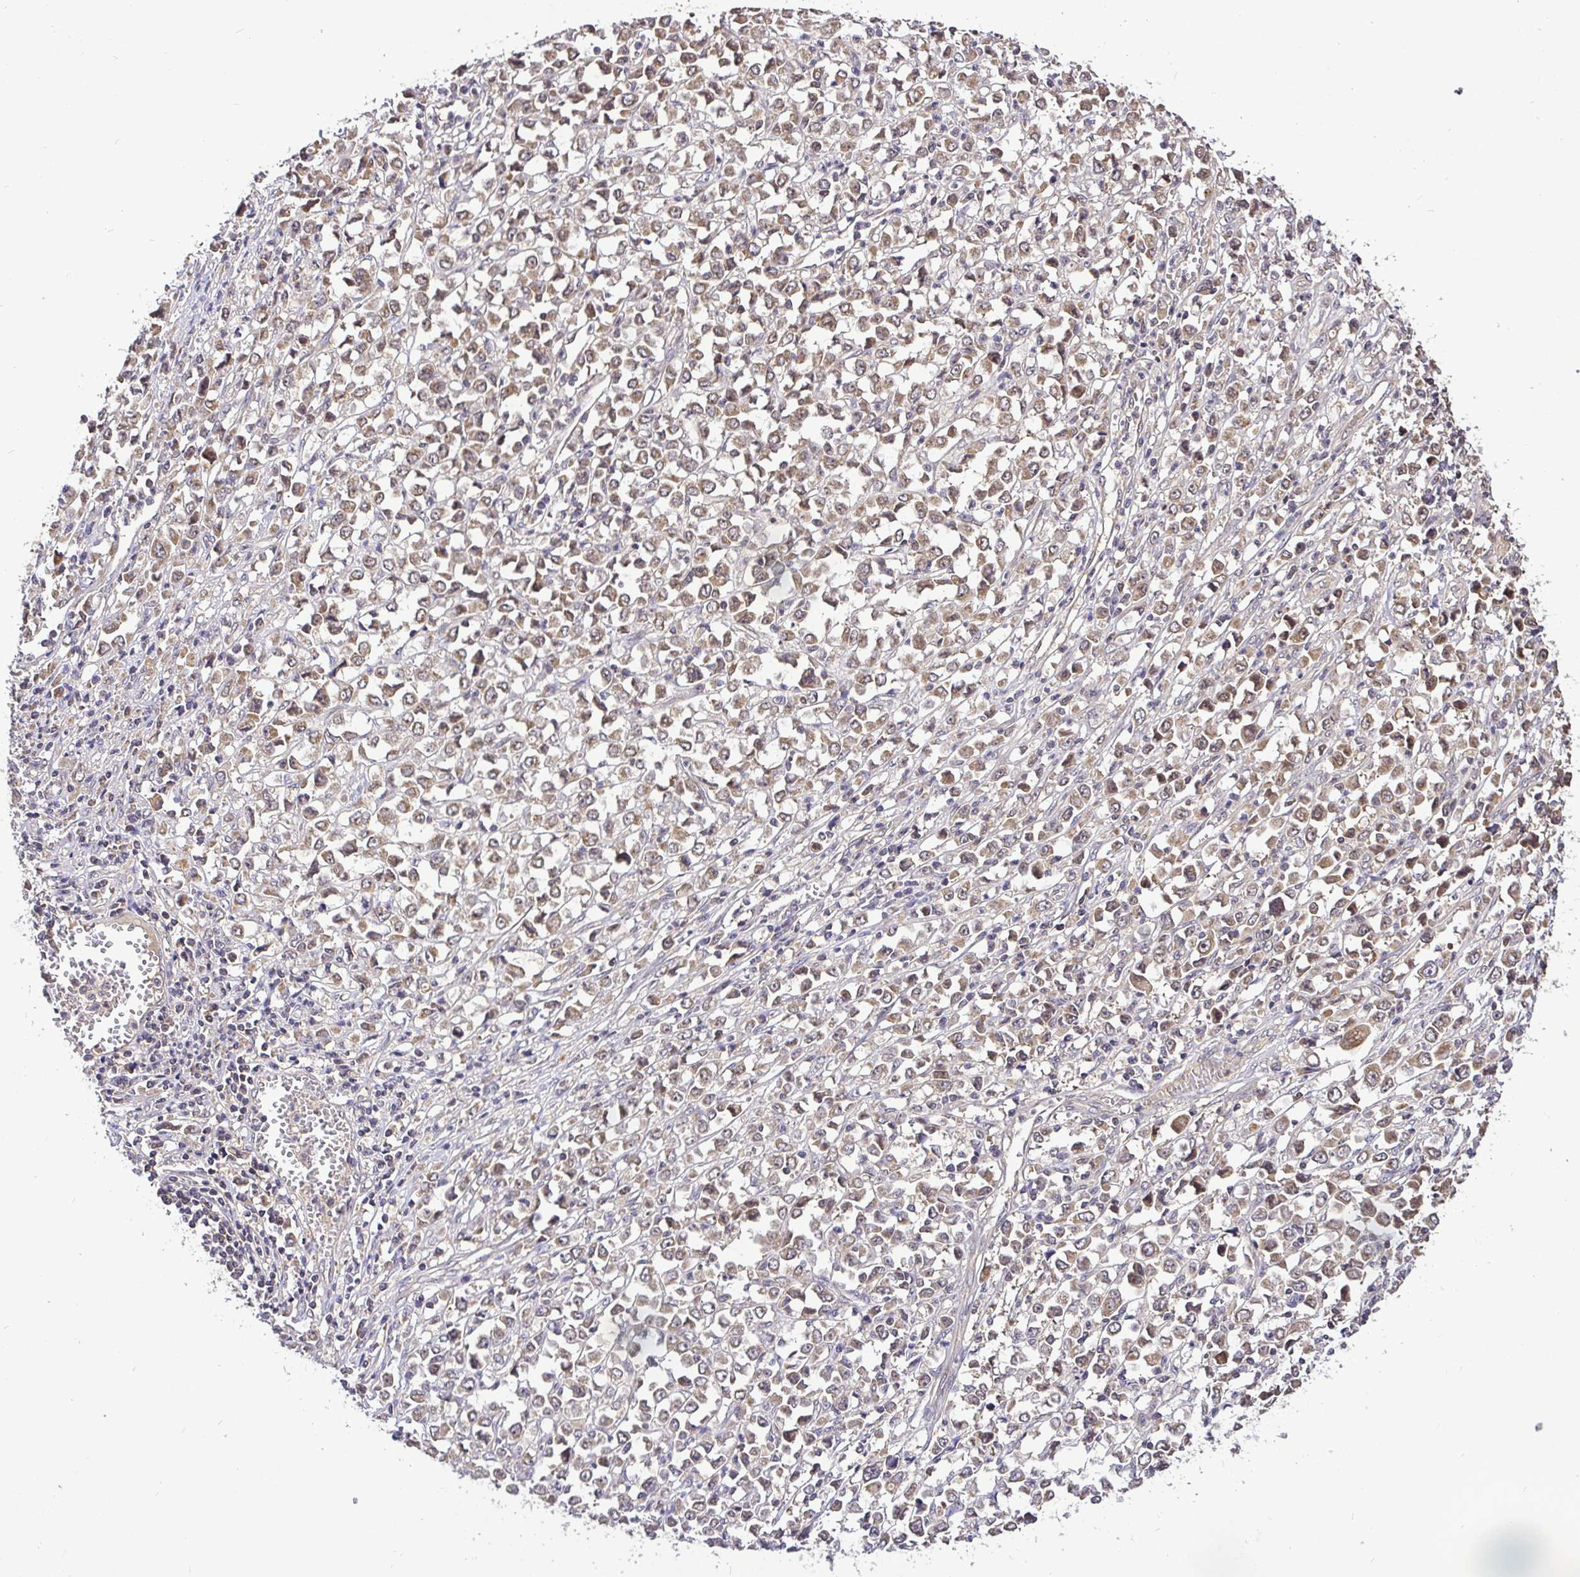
{"staining": {"intensity": "moderate", "quantity": "25%-75%", "location": "cytoplasmic/membranous,nuclear"}, "tissue": "stomach cancer", "cell_type": "Tumor cells", "image_type": "cancer", "snomed": [{"axis": "morphology", "description": "Adenocarcinoma, NOS"}, {"axis": "topography", "description": "Stomach, upper"}], "caption": "This micrograph shows adenocarcinoma (stomach) stained with IHC to label a protein in brown. The cytoplasmic/membranous and nuclear of tumor cells show moderate positivity for the protein. Nuclei are counter-stained blue.", "gene": "UBE2M", "patient": {"sex": "male", "age": 70}}